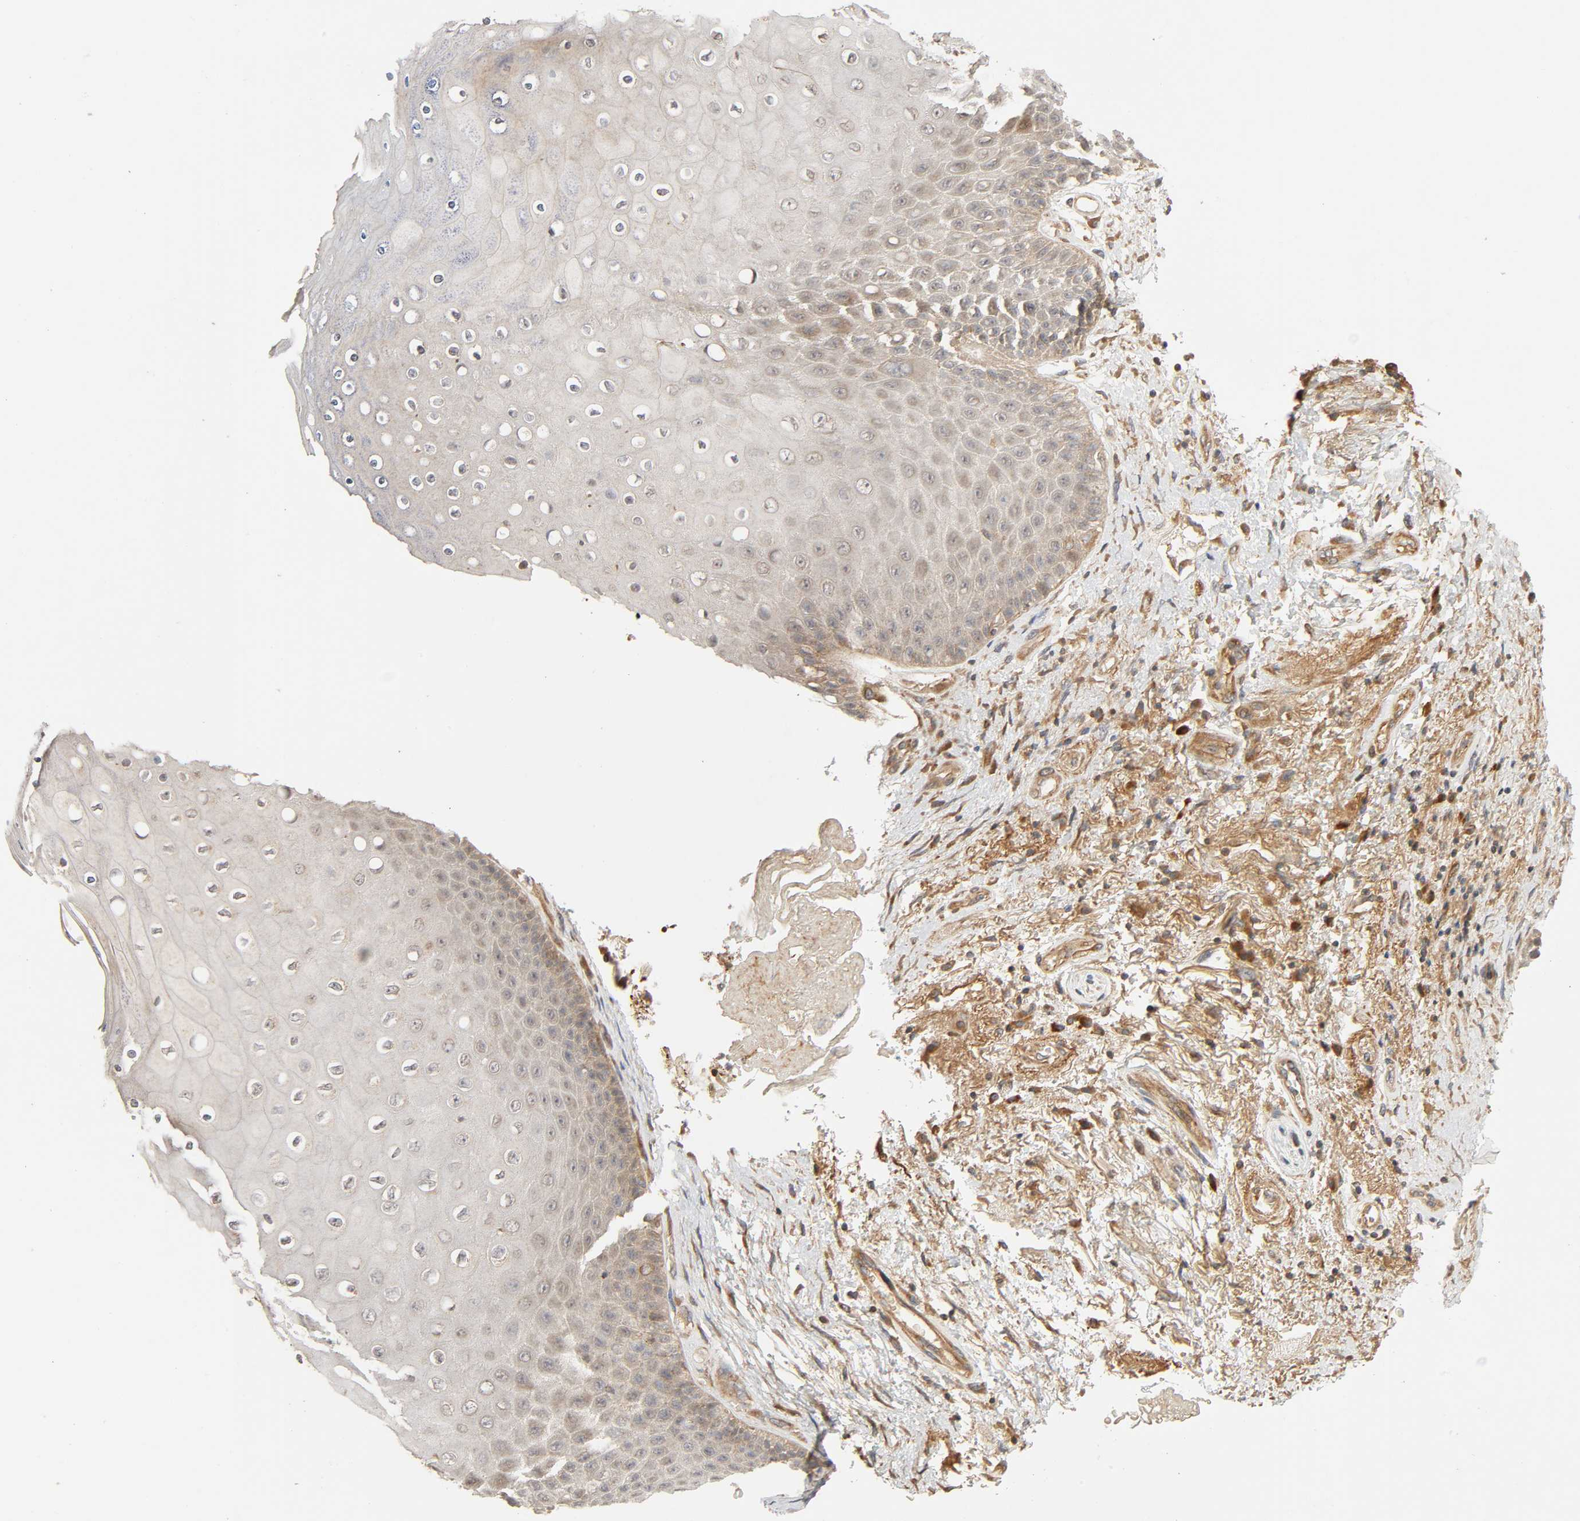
{"staining": {"intensity": "weak", "quantity": "<25%", "location": "cytoplasmic/membranous"}, "tissue": "skin", "cell_type": "Epidermal cells", "image_type": "normal", "snomed": [{"axis": "morphology", "description": "Normal tissue, NOS"}, {"axis": "topography", "description": "Anal"}], "caption": "A photomicrograph of skin stained for a protein displays no brown staining in epidermal cells. (Stains: DAB (3,3'-diaminobenzidine) immunohistochemistry (IHC) with hematoxylin counter stain, Microscopy: brightfield microscopy at high magnification).", "gene": "SGSM1", "patient": {"sex": "female", "age": 46}}